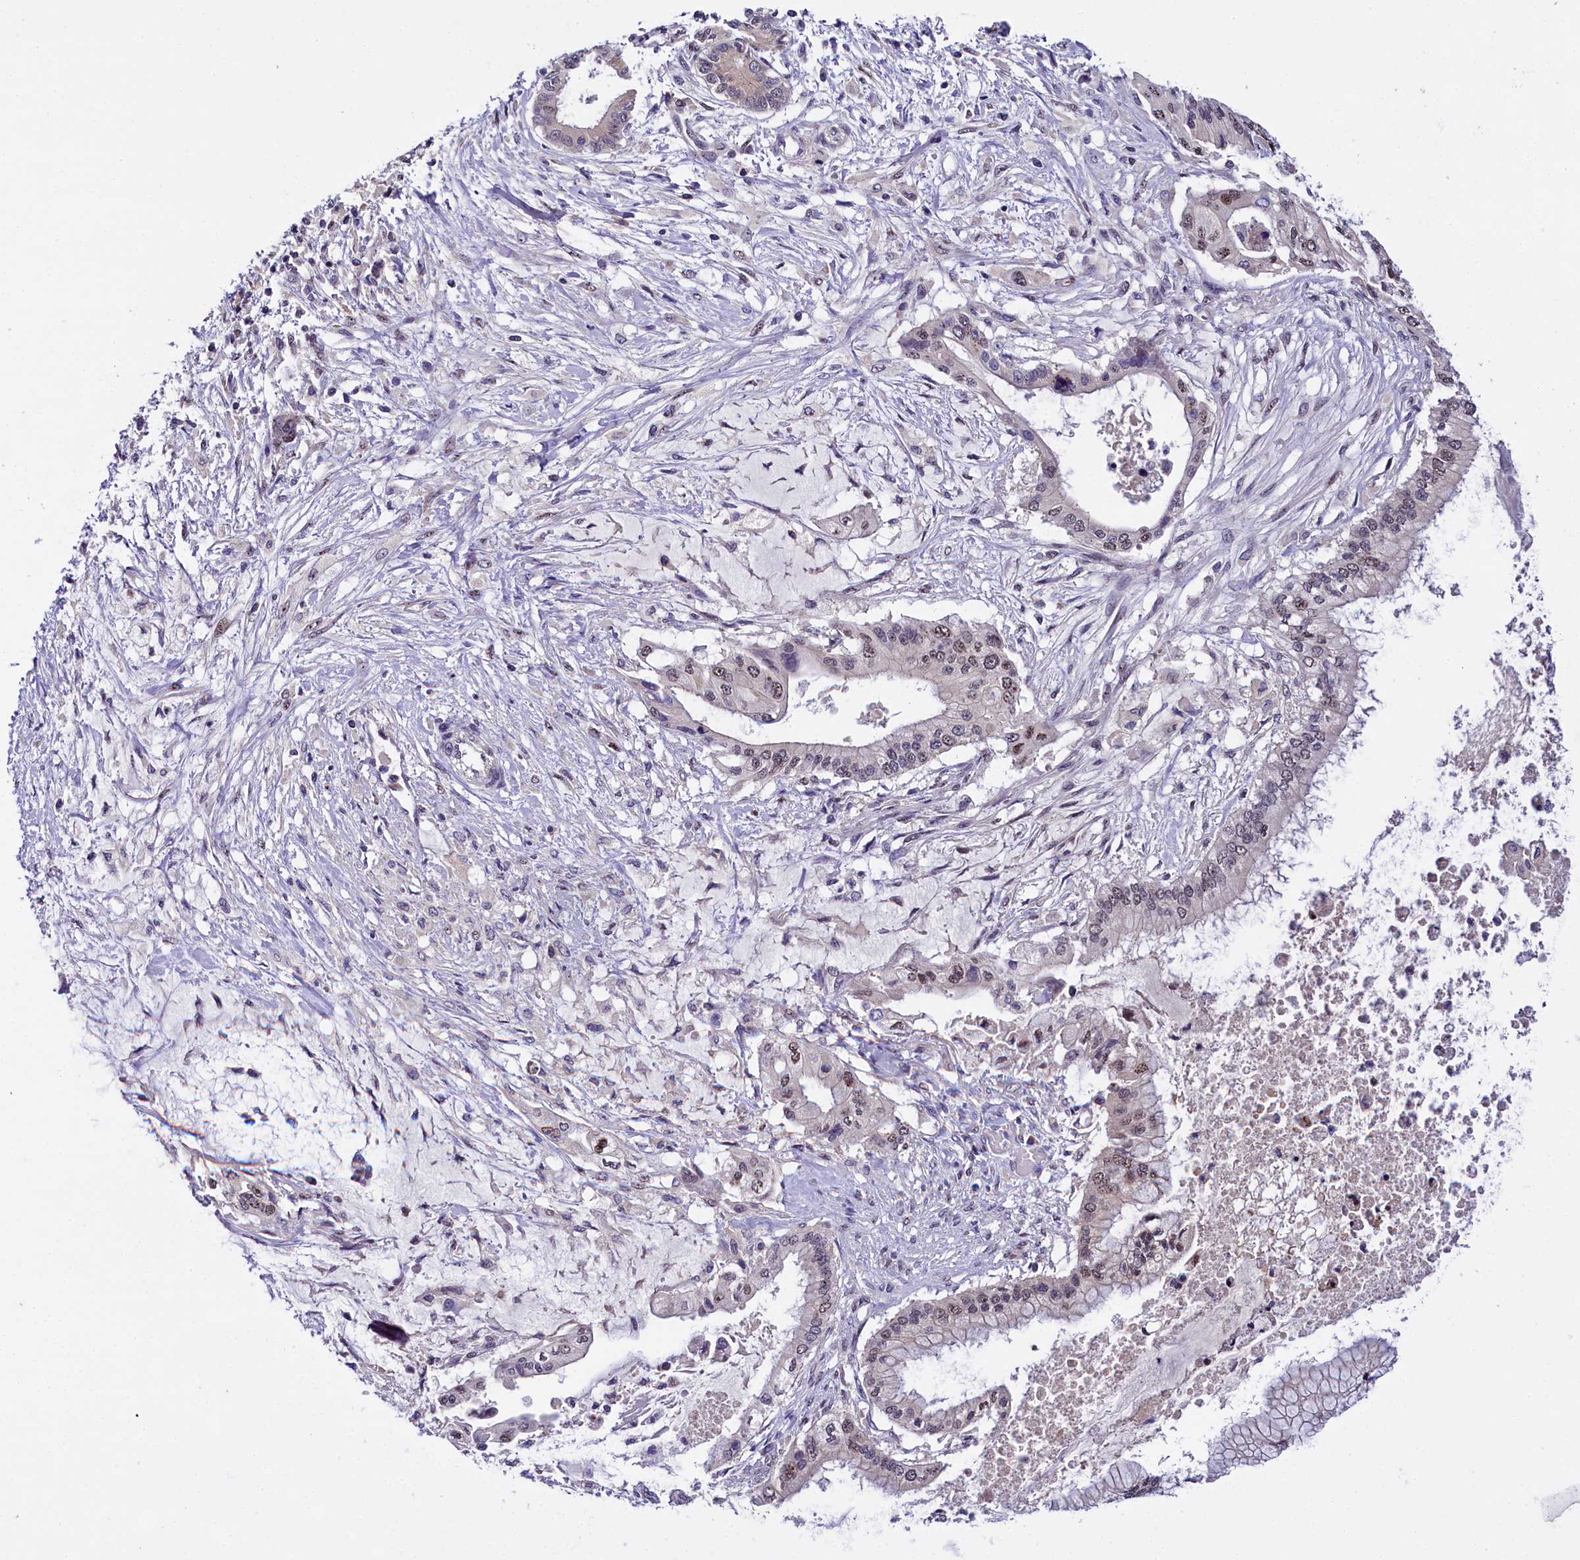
{"staining": {"intensity": "weak", "quantity": "25%-75%", "location": "nuclear"}, "tissue": "pancreatic cancer", "cell_type": "Tumor cells", "image_type": "cancer", "snomed": [{"axis": "morphology", "description": "Adenocarcinoma, NOS"}, {"axis": "topography", "description": "Pancreas"}], "caption": "DAB immunohistochemical staining of pancreatic adenocarcinoma demonstrates weak nuclear protein positivity in about 25%-75% of tumor cells.", "gene": "ENKD1", "patient": {"sex": "male", "age": 46}}